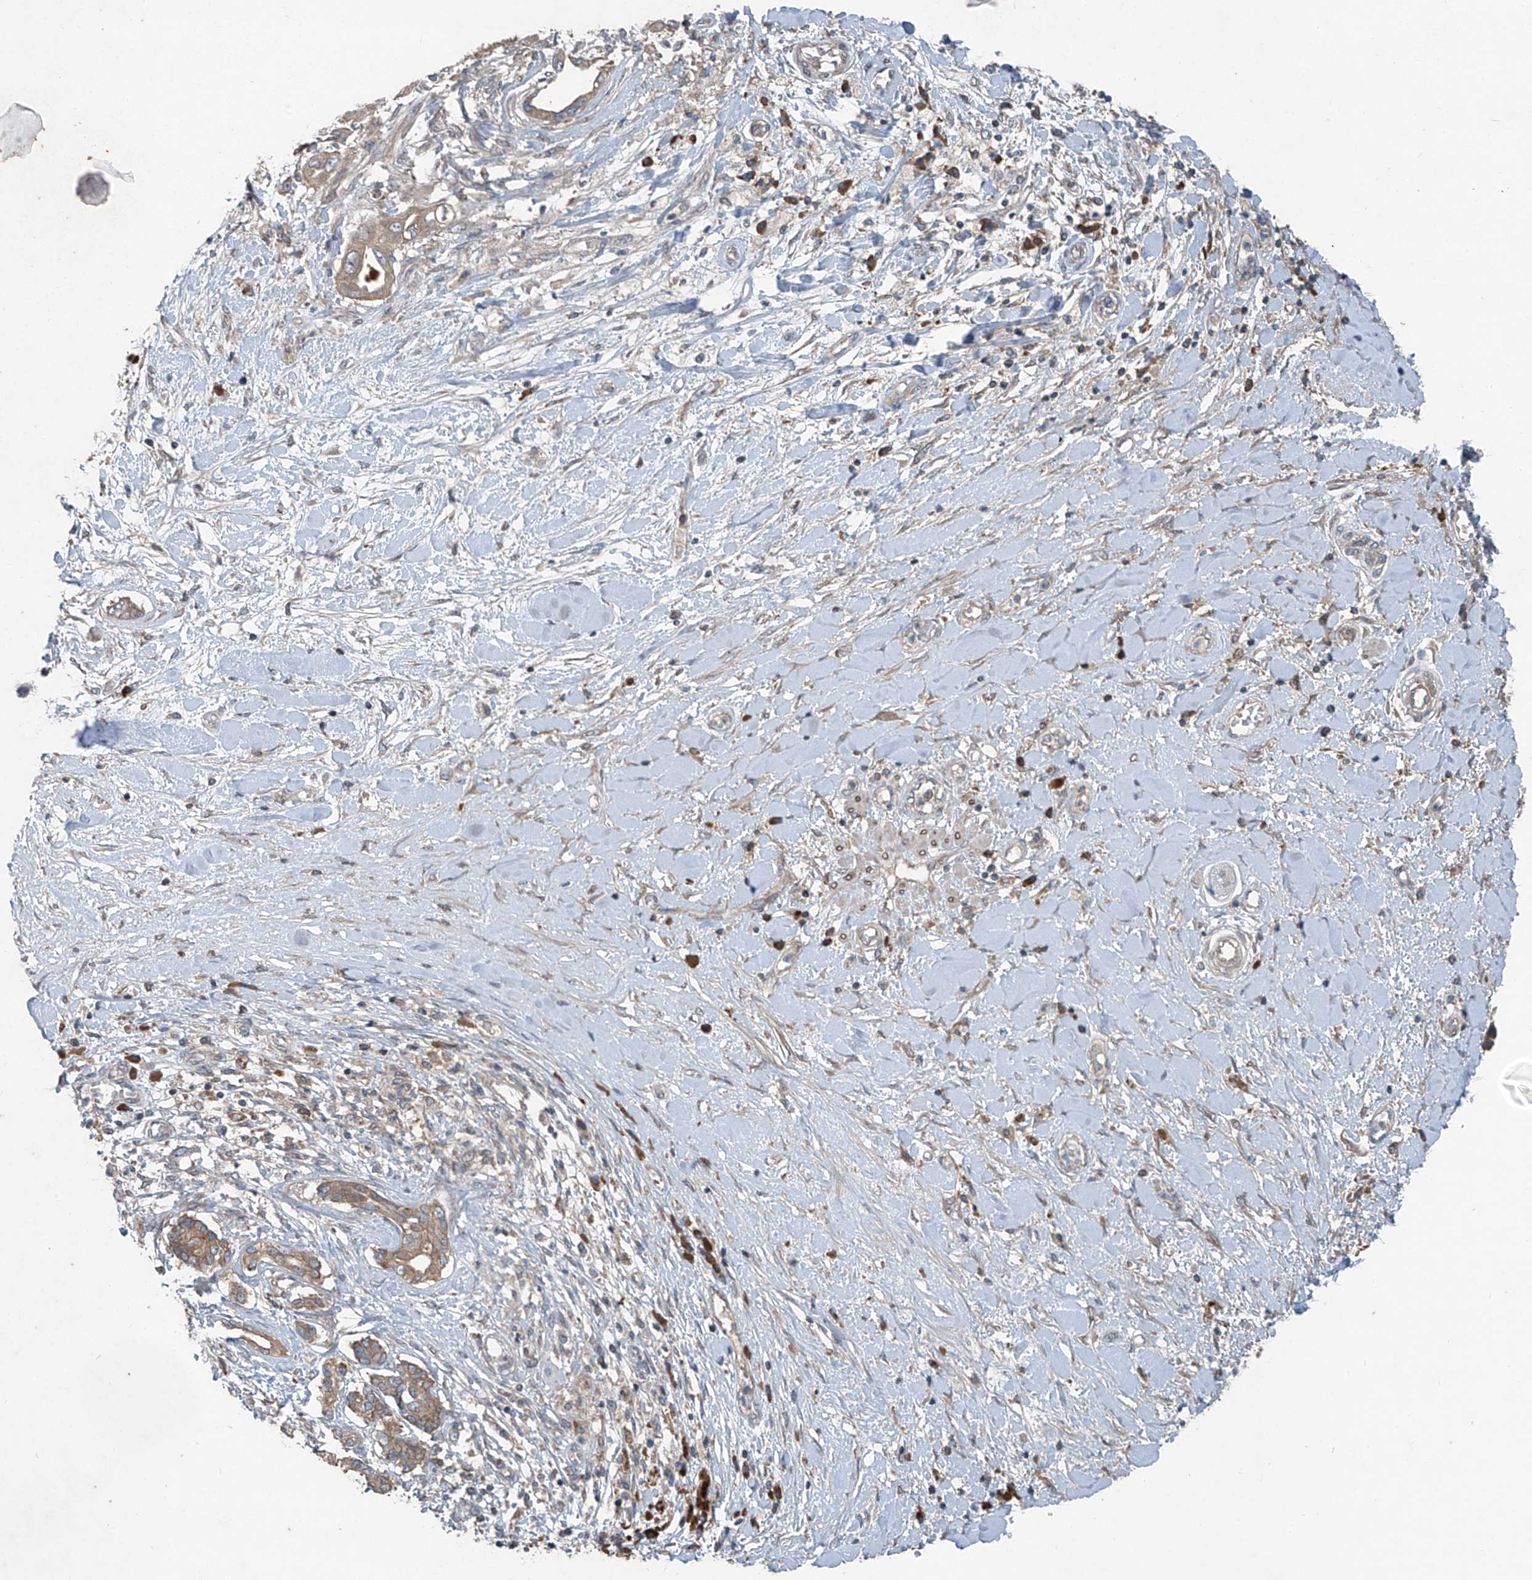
{"staining": {"intensity": "weak", "quantity": ">75%", "location": "cytoplasmic/membranous"}, "tissue": "pancreatic cancer", "cell_type": "Tumor cells", "image_type": "cancer", "snomed": [{"axis": "morphology", "description": "Inflammation, NOS"}, {"axis": "morphology", "description": "Adenocarcinoma, NOS"}, {"axis": "topography", "description": "Pancreas"}], "caption": "This histopathology image reveals immunohistochemistry (IHC) staining of pancreatic cancer, with low weak cytoplasmic/membranous staining in approximately >75% of tumor cells.", "gene": "FOXRED2", "patient": {"sex": "female", "age": 56}}